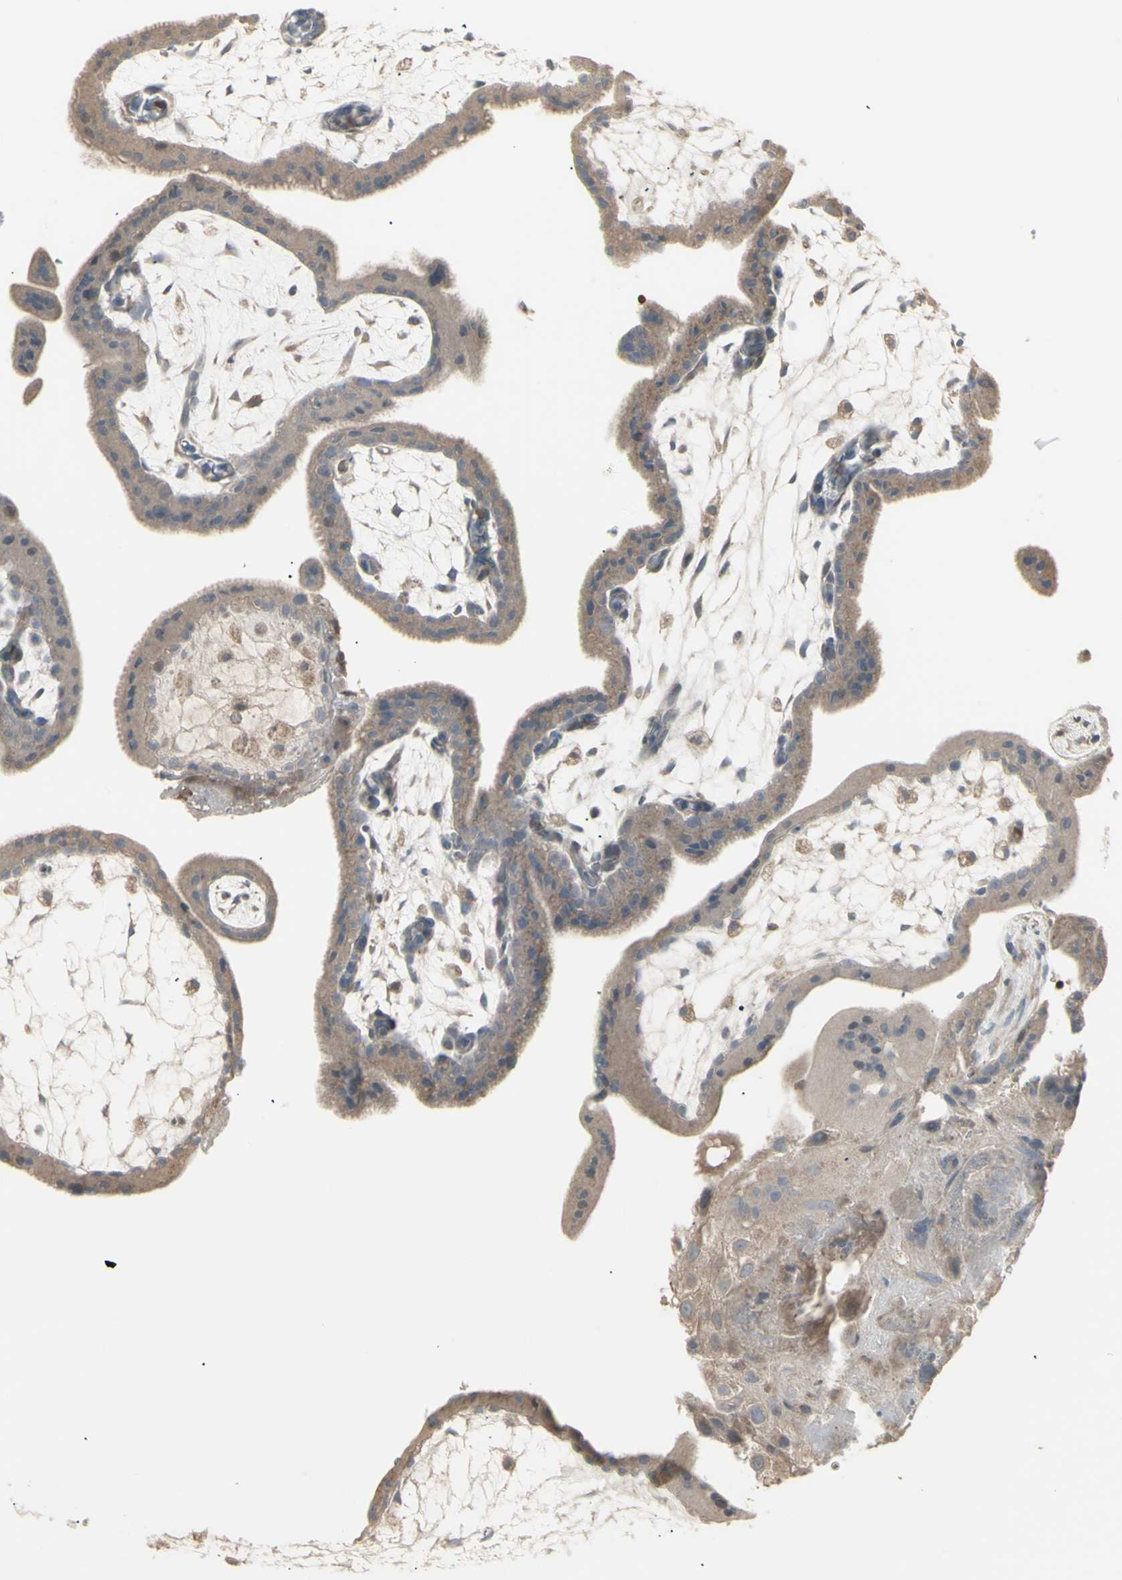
{"staining": {"intensity": "weak", "quantity": ">75%", "location": "cytoplasmic/membranous"}, "tissue": "placenta", "cell_type": "Trophoblastic cells", "image_type": "normal", "snomed": [{"axis": "morphology", "description": "Normal tissue, NOS"}, {"axis": "topography", "description": "Placenta"}], "caption": "Weak cytoplasmic/membranous staining for a protein is identified in about >75% of trophoblastic cells of normal placenta using immunohistochemistry.", "gene": "CSK", "patient": {"sex": "female", "age": 35}}